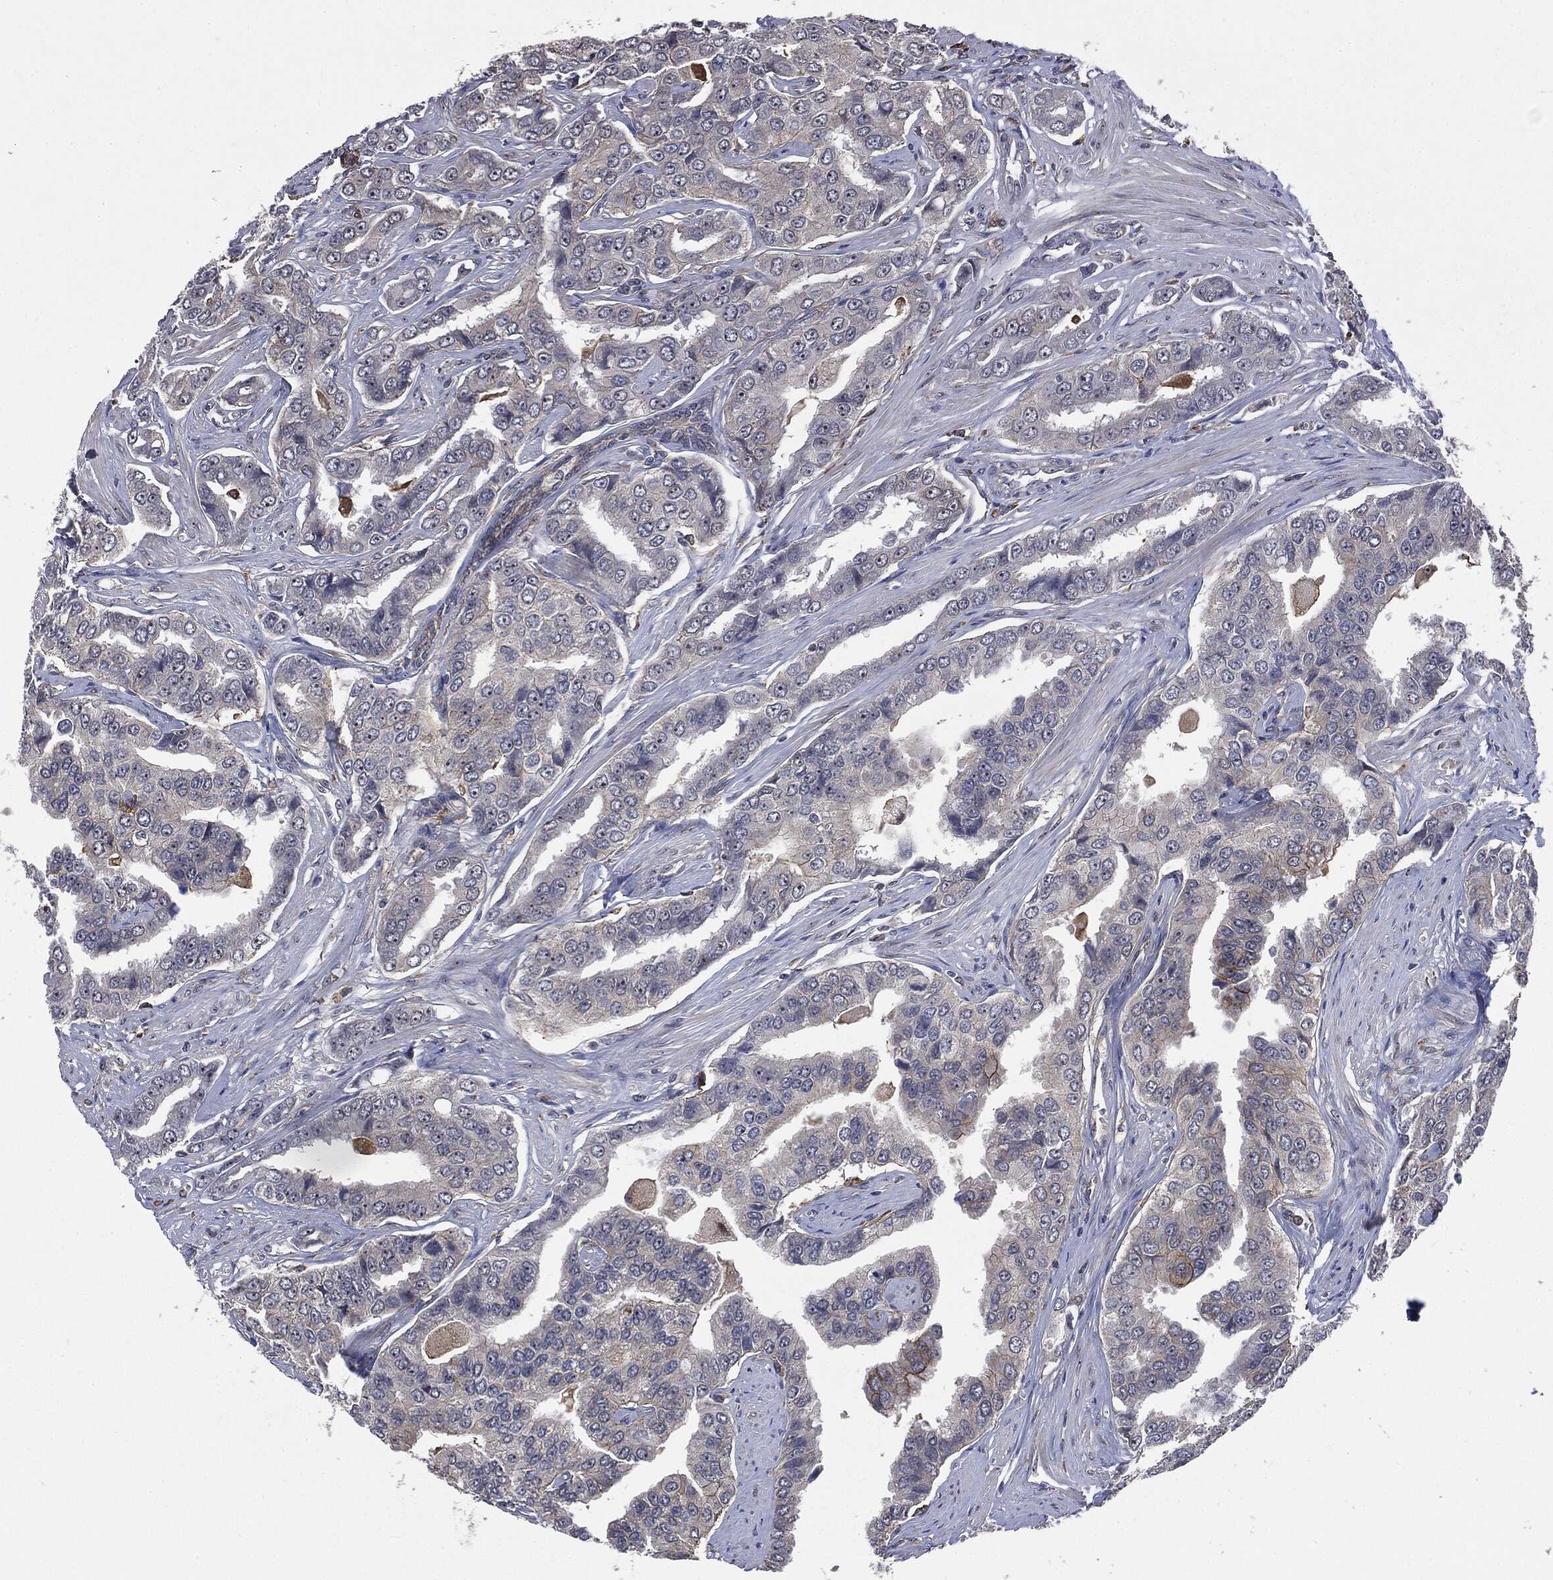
{"staining": {"intensity": "moderate", "quantity": "<25%", "location": "cytoplasmic/membranous"}, "tissue": "prostate cancer", "cell_type": "Tumor cells", "image_type": "cancer", "snomed": [{"axis": "morphology", "description": "Adenocarcinoma, NOS"}, {"axis": "topography", "description": "Prostate and seminal vesicle, NOS"}, {"axis": "topography", "description": "Prostate"}], "caption": "The micrograph displays immunohistochemical staining of adenocarcinoma (prostate). There is moderate cytoplasmic/membranous positivity is seen in about <25% of tumor cells. (Brightfield microscopy of DAB IHC at high magnification).", "gene": "TRMT1L", "patient": {"sex": "male", "age": 69}}